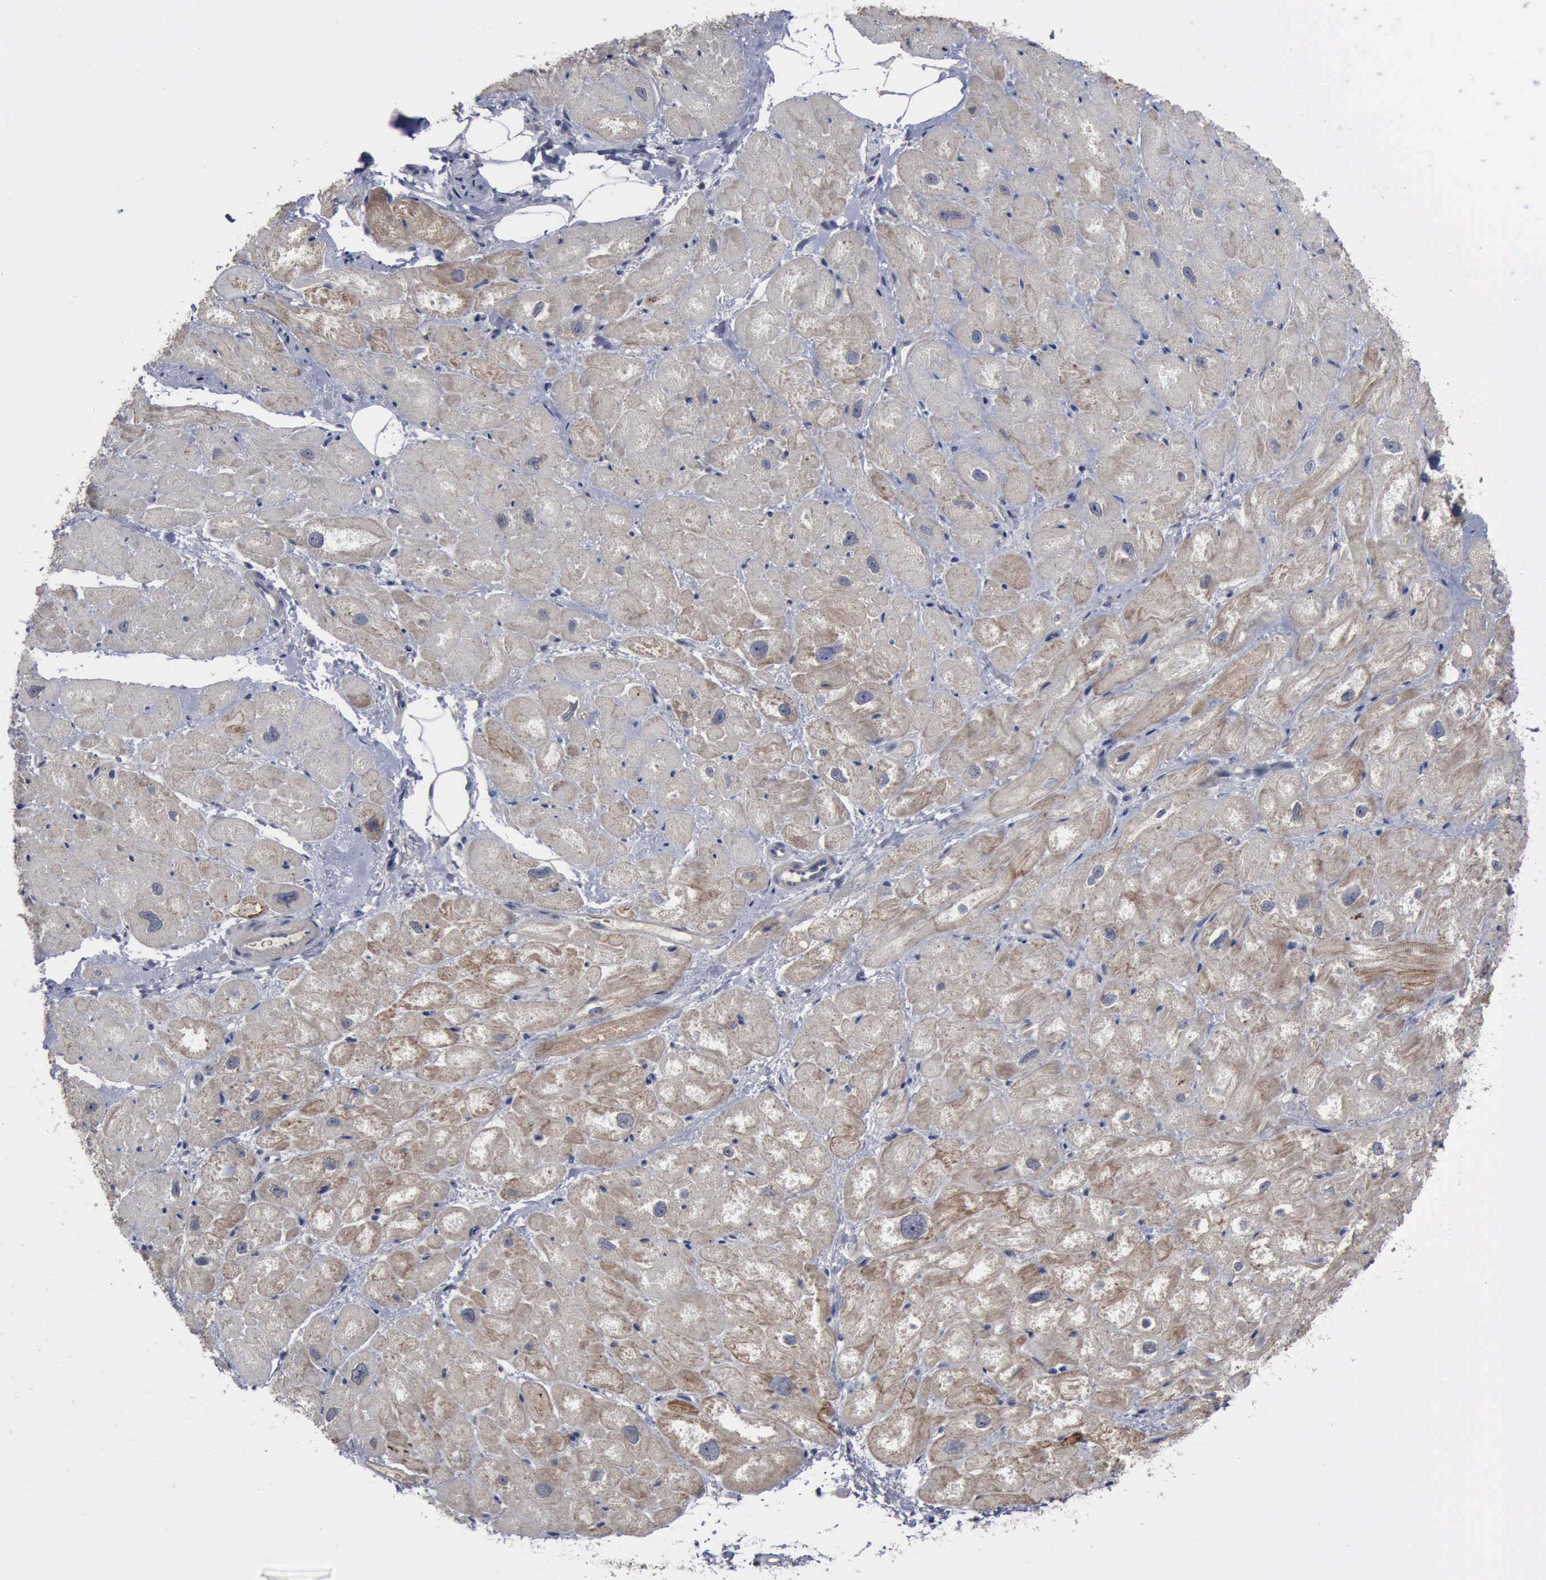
{"staining": {"intensity": "moderate", "quantity": "25%-75%", "location": "cytoplasmic/membranous"}, "tissue": "heart muscle", "cell_type": "Cardiomyocytes", "image_type": "normal", "snomed": [{"axis": "morphology", "description": "Normal tissue, NOS"}, {"axis": "topography", "description": "Heart"}], "caption": "Protein staining of benign heart muscle shows moderate cytoplasmic/membranous expression in about 25%-75% of cardiomyocytes. The staining was performed using DAB (3,3'-diaminobenzidine), with brown indicating positive protein expression. Nuclei are stained blue with hematoxylin.", "gene": "MYO18B", "patient": {"sex": "male", "age": 49}}